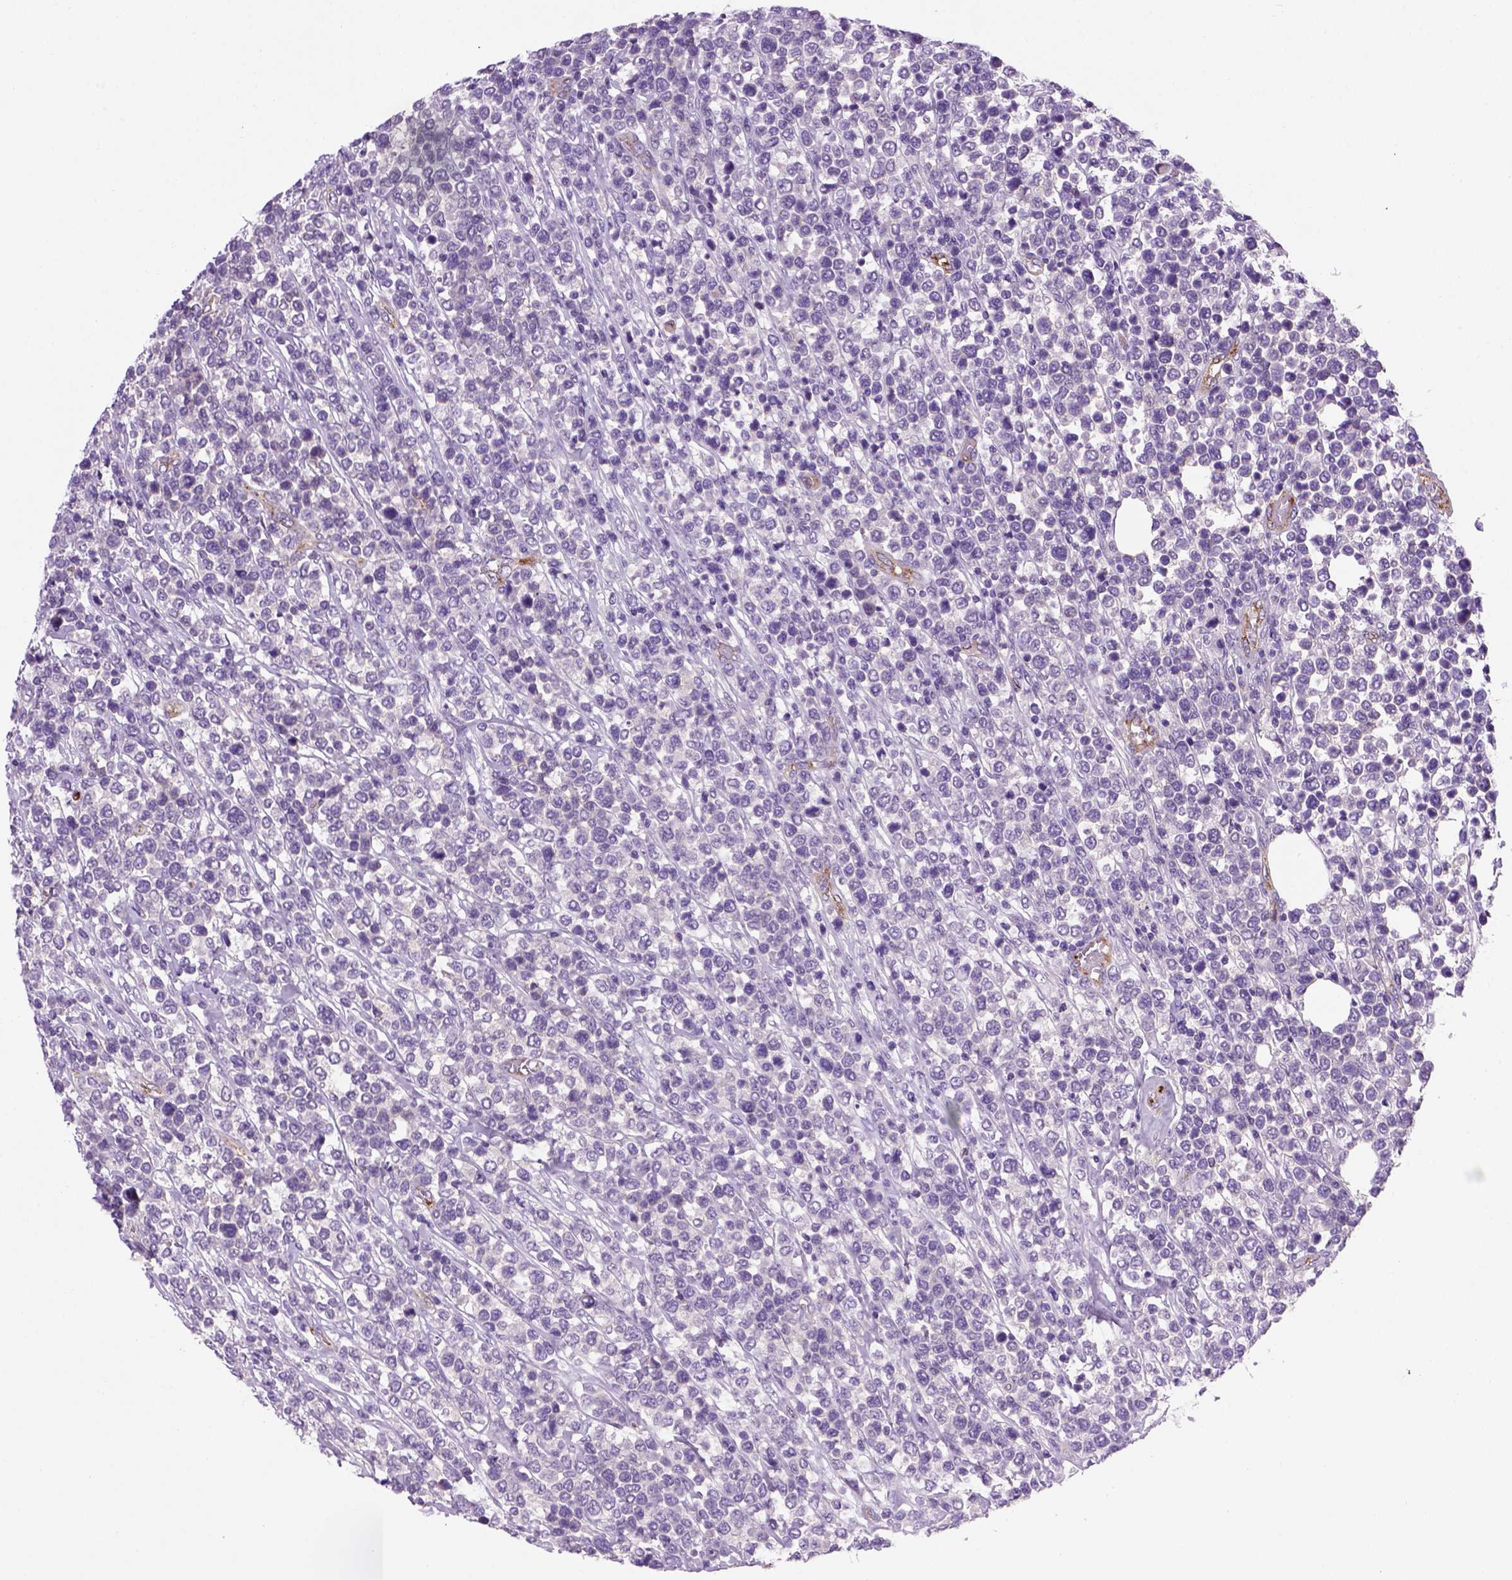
{"staining": {"intensity": "negative", "quantity": "none", "location": "none"}, "tissue": "lymphoma", "cell_type": "Tumor cells", "image_type": "cancer", "snomed": [{"axis": "morphology", "description": "Malignant lymphoma, non-Hodgkin's type, High grade"}, {"axis": "topography", "description": "Soft tissue"}], "caption": "An image of human malignant lymphoma, non-Hodgkin's type (high-grade) is negative for staining in tumor cells.", "gene": "VWF", "patient": {"sex": "female", "age": 56}}